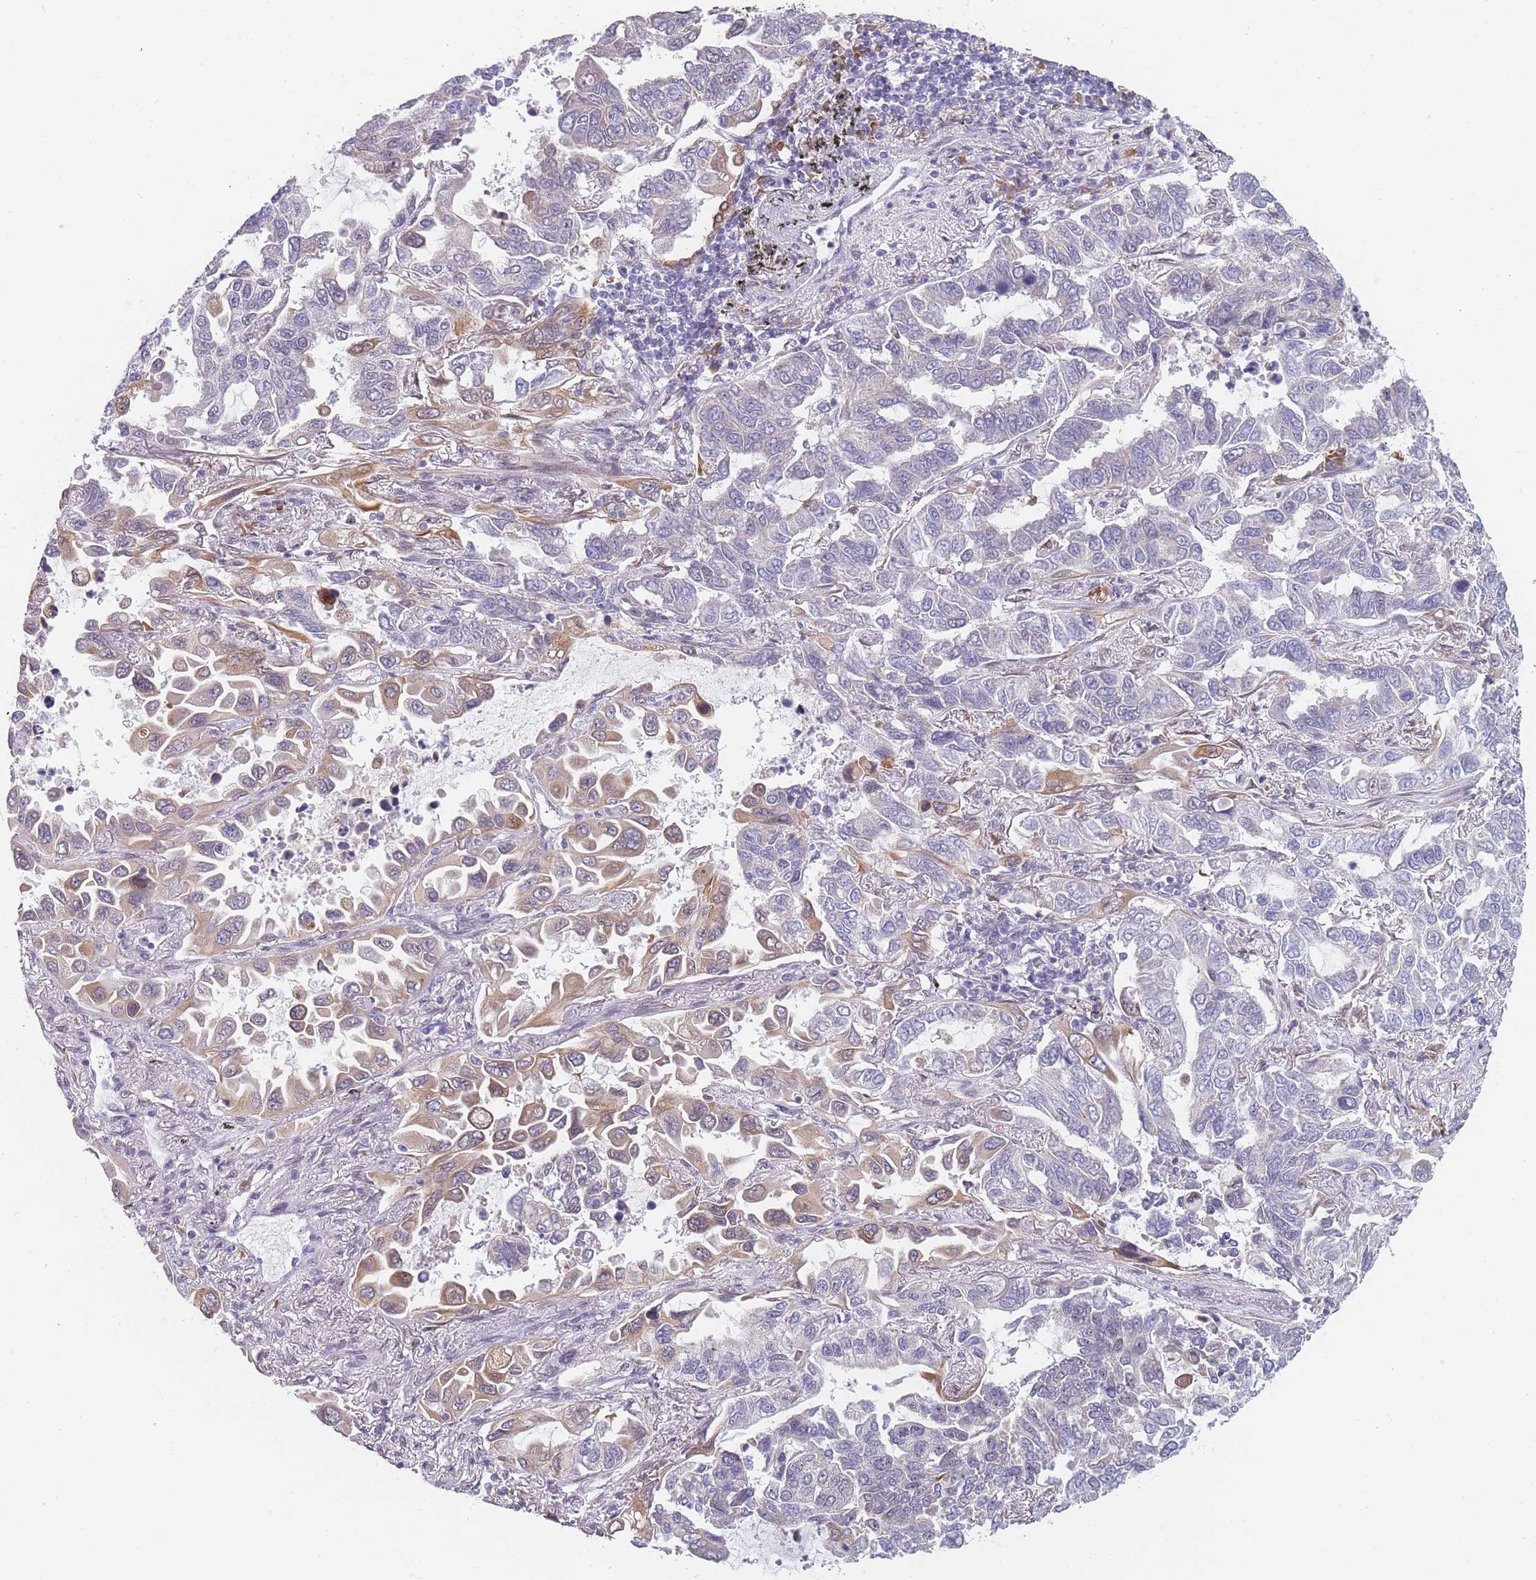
{"staining": {"intensity": "moderate", "quantity": "<25%", "location": "cytoplasmic/membranous"}, "tissue": "lung cancer", "cell_type": "Tumor cells", "image_type": "cancer", "snomed": [{"axis": "morphology", "description": "Adenocarcinoma, NOS"}, {"axis": "topography", "description": "Lung"}], "caption": "Moderate cytoplasmic/membranous protein positivity is seen in approximately <25% of tumor cells in lung adenocarcinoma. Using DAB (brown) and hematoxylin (blue) stains, captured at high magnification using brightfield microscopy.", "gene": "TMED10", "patient": {"sex": "male", "age": 64}}